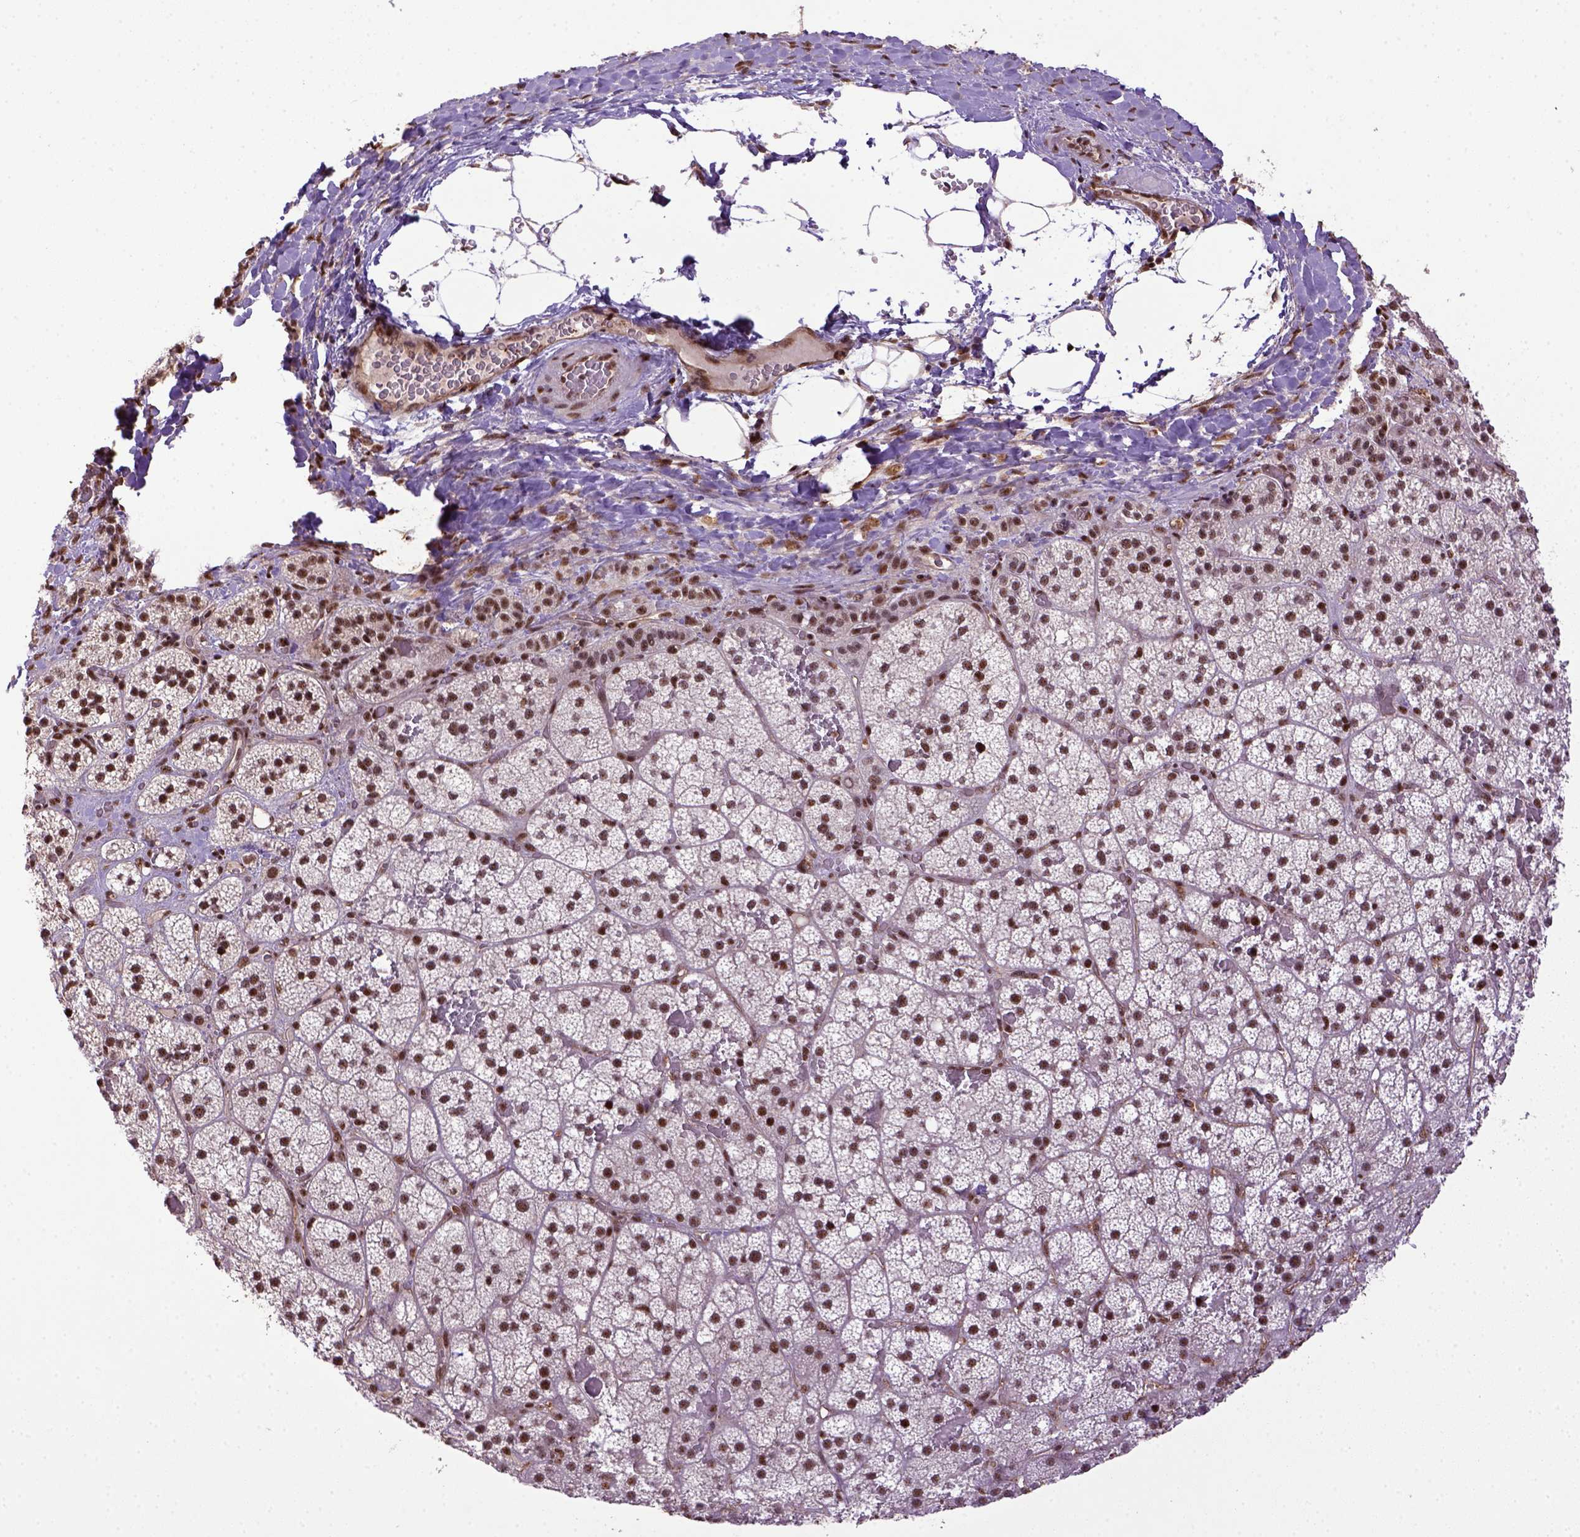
{"staining": {"intensity": "strong", "quantity": ">75%", "location": "nuclear"}, "tissue": "adrenal gland", "cell_type": "Glandular cells", "image_type": "normal", "snomed": [{"axis": "morphology", "description": "Normal tissue, NOS"}, {"axis": "topography", "description": "Adrenal gland"}], "caption": "DAB immunohistochemical staining of benign human adrenal gland exhibits strong nuclear protein staining in about >75% of glandular cells.", "gene": "PPIG", "patient": {"sex": "male", "age": 53}}